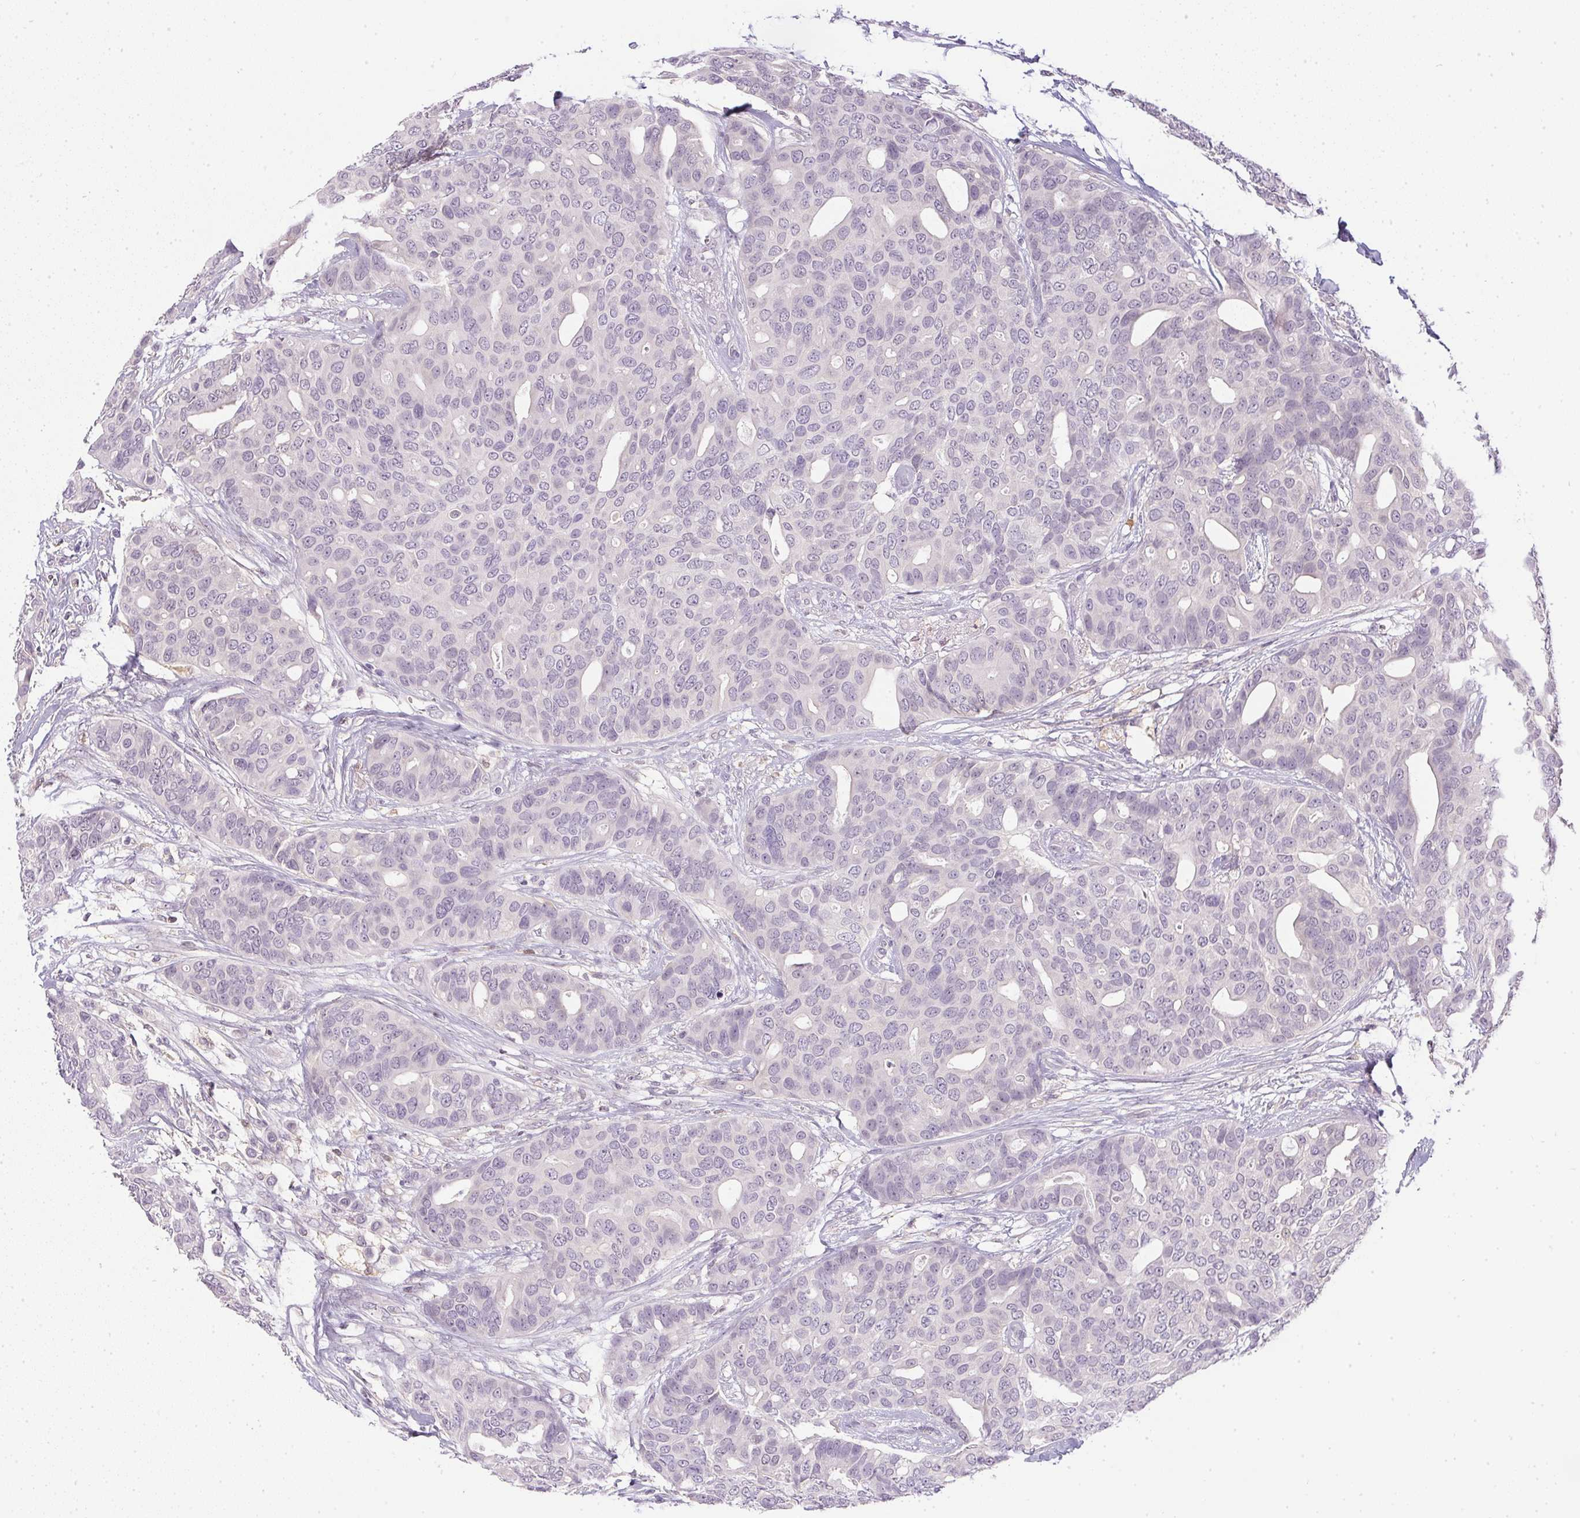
{"staining": {"intensity": "negative", "quantity": "none", "location": "none"}, "tissue": "breast cancer", "cell_type": "Tumor cells", "image_type": "cancer", "snomed": [{"axis": "morphology", "description": "Duct carcinoma"}, {"axis": "topography", "description": "Breast"}], "caption": "Immunohistochemistry of human breast cancer exhibits no staining in tumor cells.", "gene": "DNAJC5G", "patient": {"sex": "female", "age": 54}}